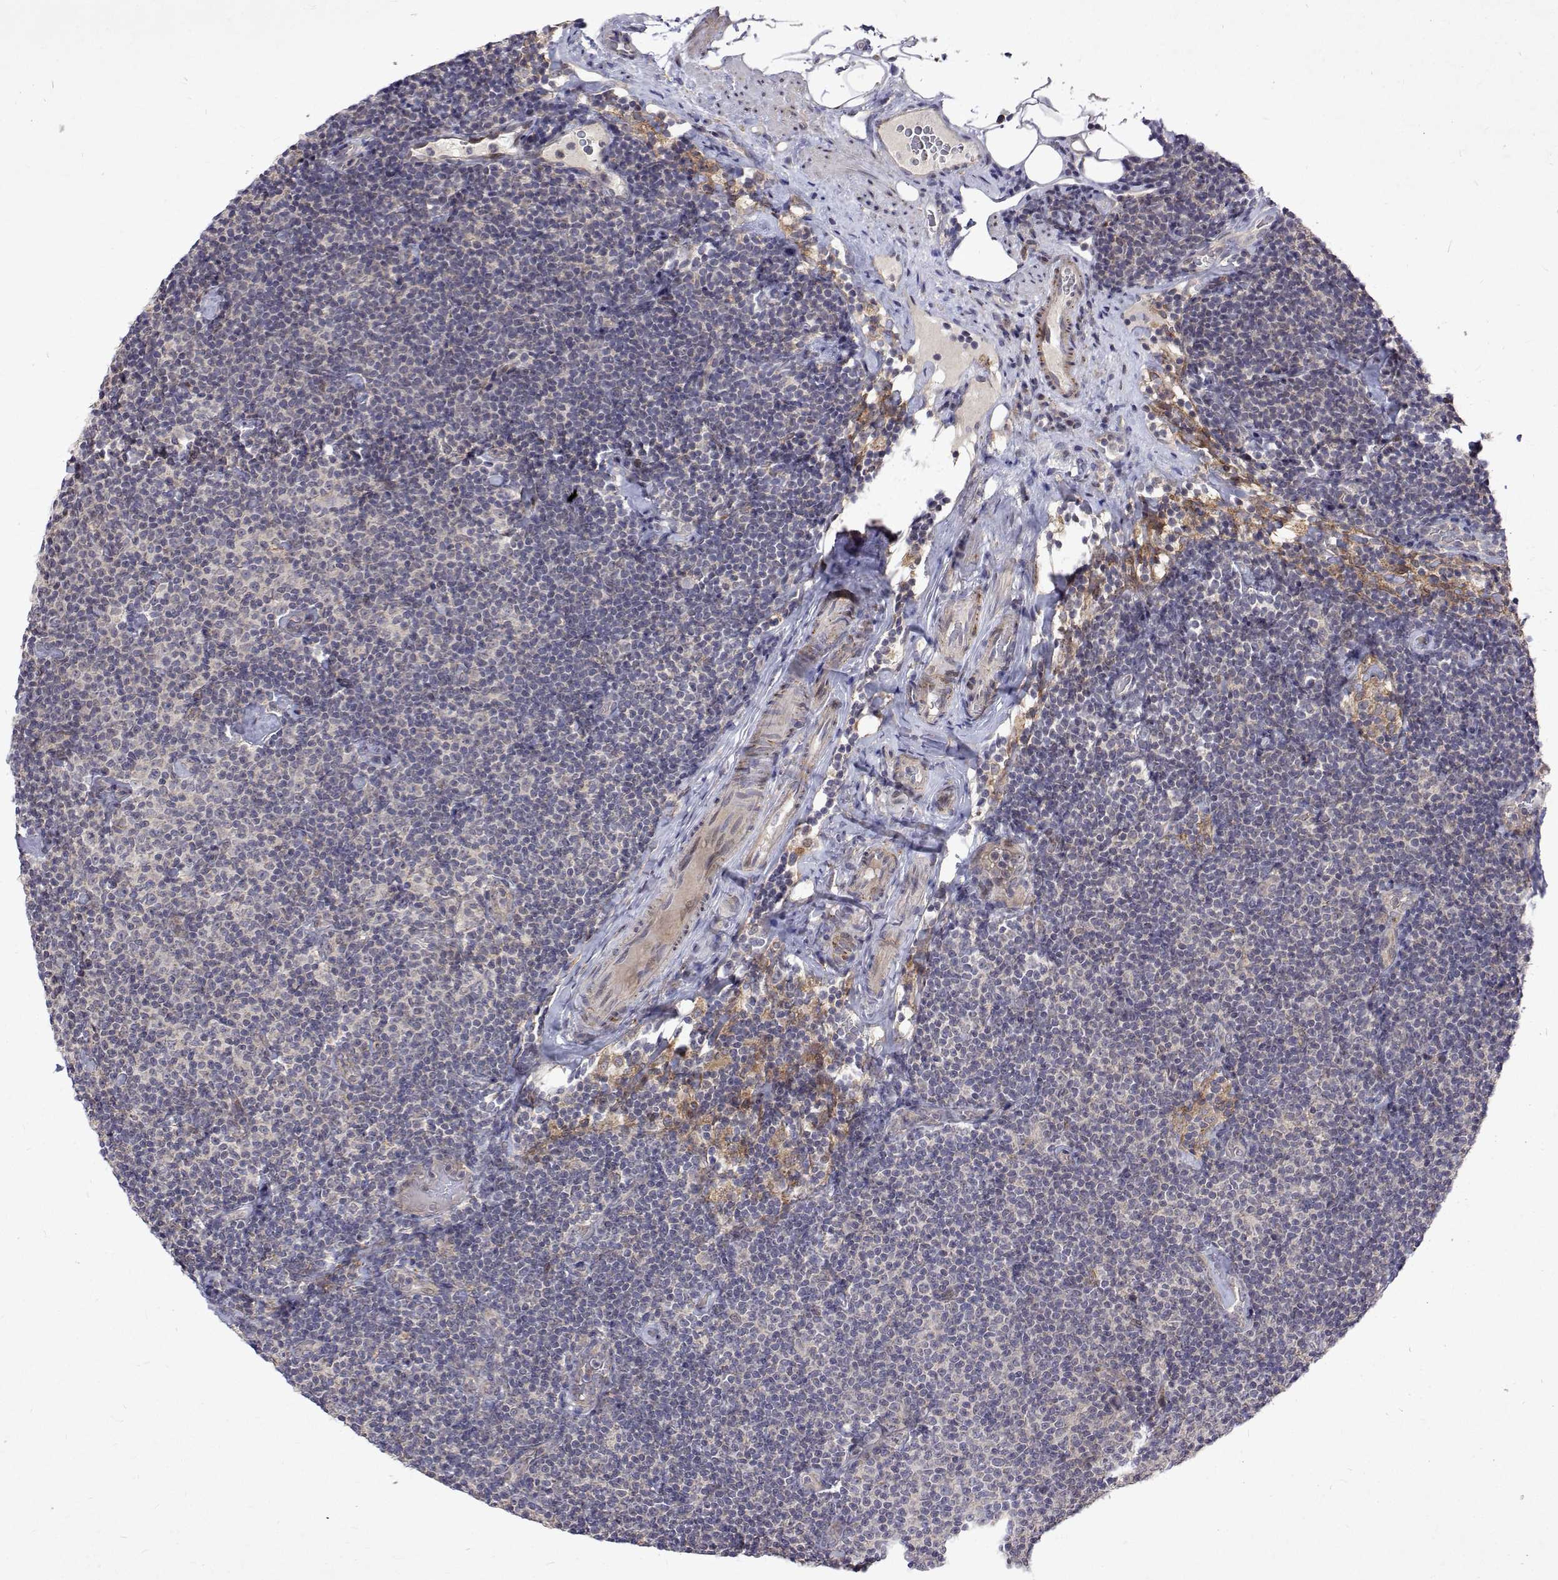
{"staining": {"intensity": "negative", "quantity": "none", "location": "none"}, "tissue": "lymphoma", "cell_type": "Tumor cells", "image_type": "cancer", "snomed": [{"axis": "morphology", "description": "Malignant lymphoma, non-Hodgkin's type, Low grade"}, {"axis": "topography", "description": "Lymph node"}], "caption": "Photomicrograph shows no protein positivity in tumor cells of low-grade malignant lymphoma, non-Hodgkin's type tissue. (DAB (3,3'-diaminobenzidine) IHC with hematoxylin counter stain).", "gene": "ALKBH8", "patient": {"sex": "male", "age": 81}}